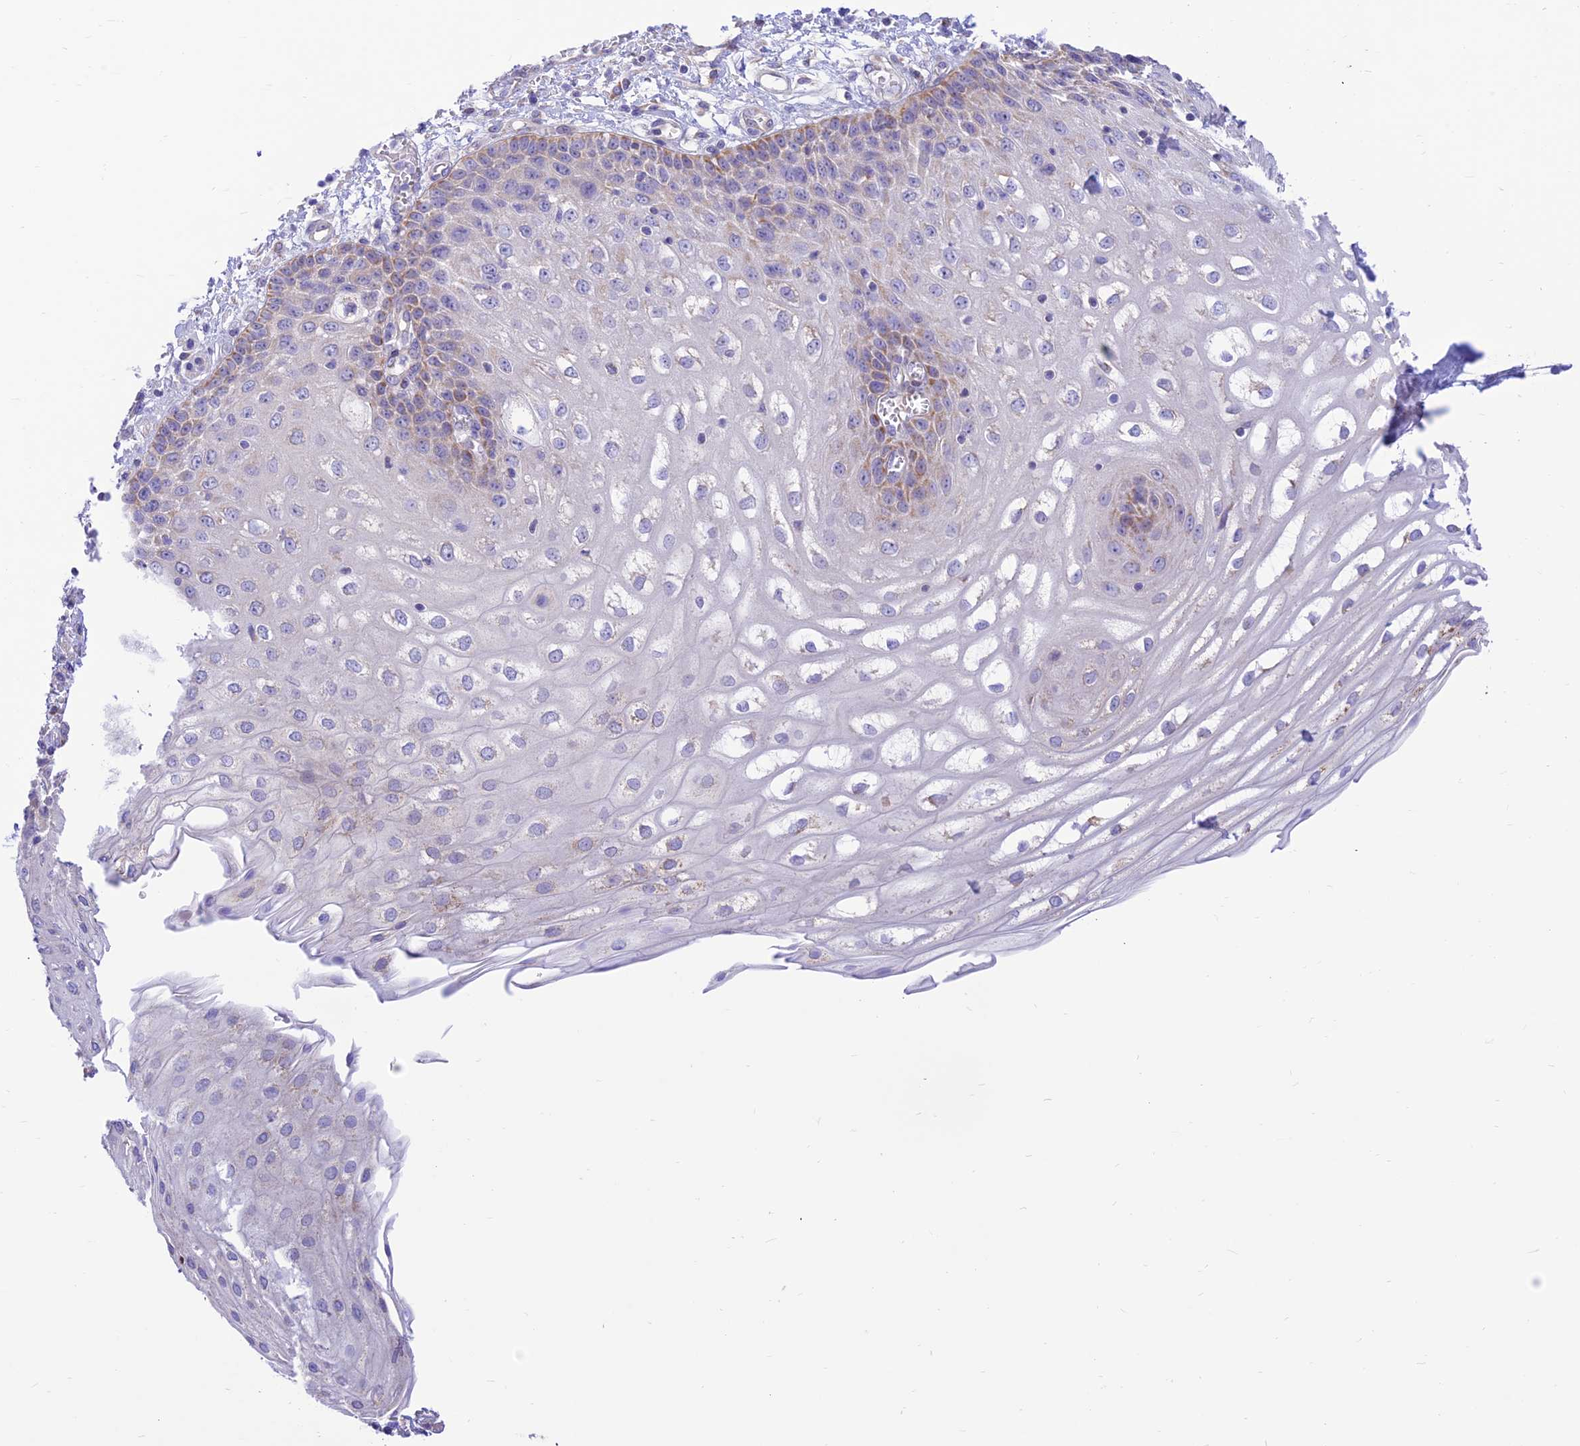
{"staining": {"intensity": "weak", "quantity": "<25%", "location": "cytoplasmic/membranous"}, "tissue": "esophagus", "cell_type": "Squamous epithelial cells", "image_type": "normal", "snomed": [{"axis": "morphology", "description": "Normal tissue, NOS"}, {"axis": "topography", "description": "Esophagus"}], "caption": "Immunohistochemistry histopathology image of unremarkable esophagus: esophagus stained with DAB (3,3'-diaminobenzidine) demonstrates no significant protein expression in squamous epithelial cells. Nuclei are stained in blue.", "gene": "FAM186B", "patient": {"sex": "male", "age": 81}}